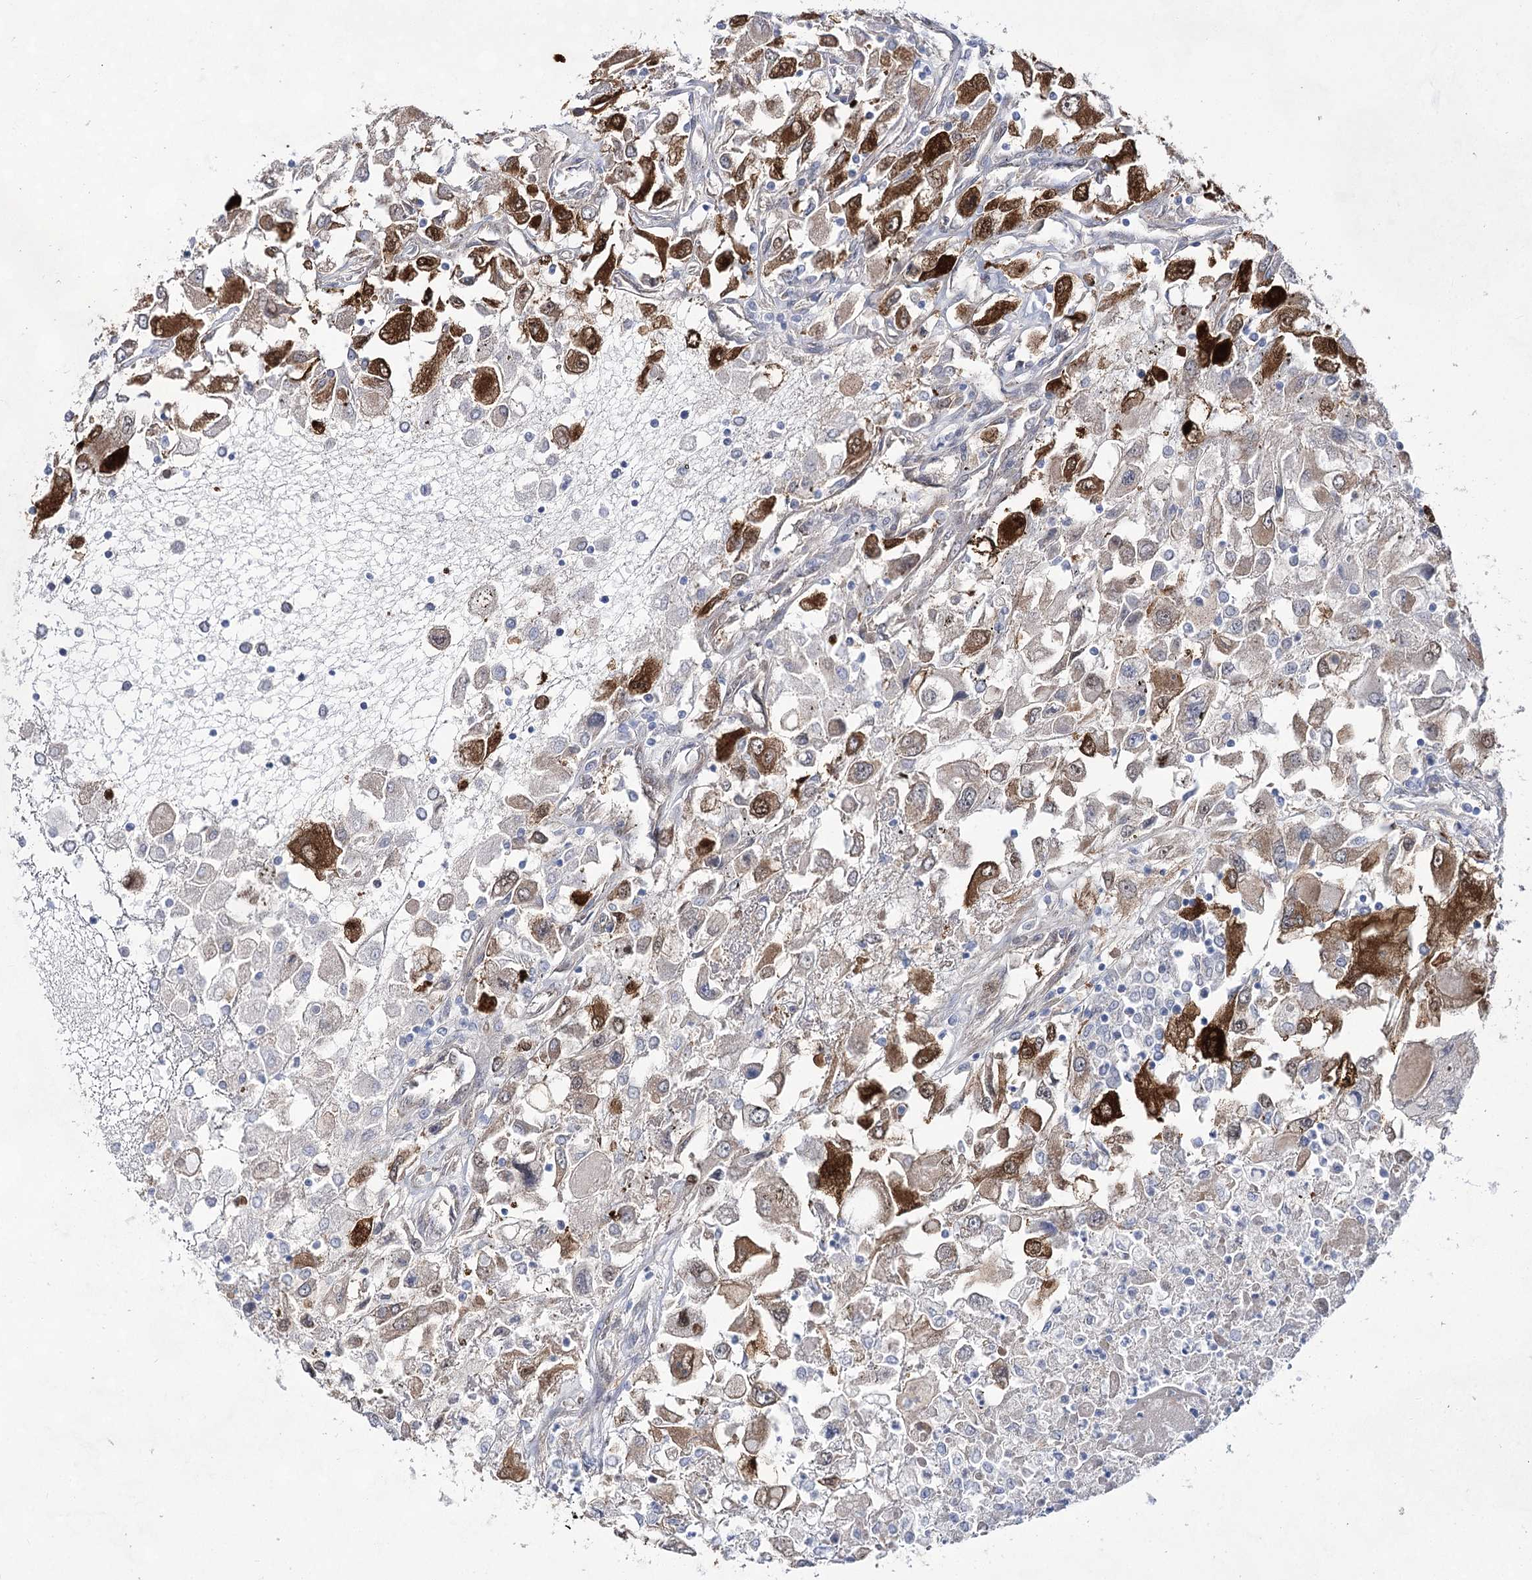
{"staining": {"intensity": "strong", "quantity": "25%-75%", "location": "cytoplasmic/membranous"}, "tissue": "renal cancer", "cell_type": "Tumor cells", "image_type": "cancer", "snomed": [{"axis": "morphology", "description": "Adenocarcinoma, NOS"}, {"axis": "topography", "description": "Kidney"}], "caption": "A photomicrograph of human renal adenocarcinoma stained for a protein shows strong cytoplasmic/membranous brown staining in tumor cells.", "gene": "UGDH", "patient": {"sex": "female", "age": 52}}